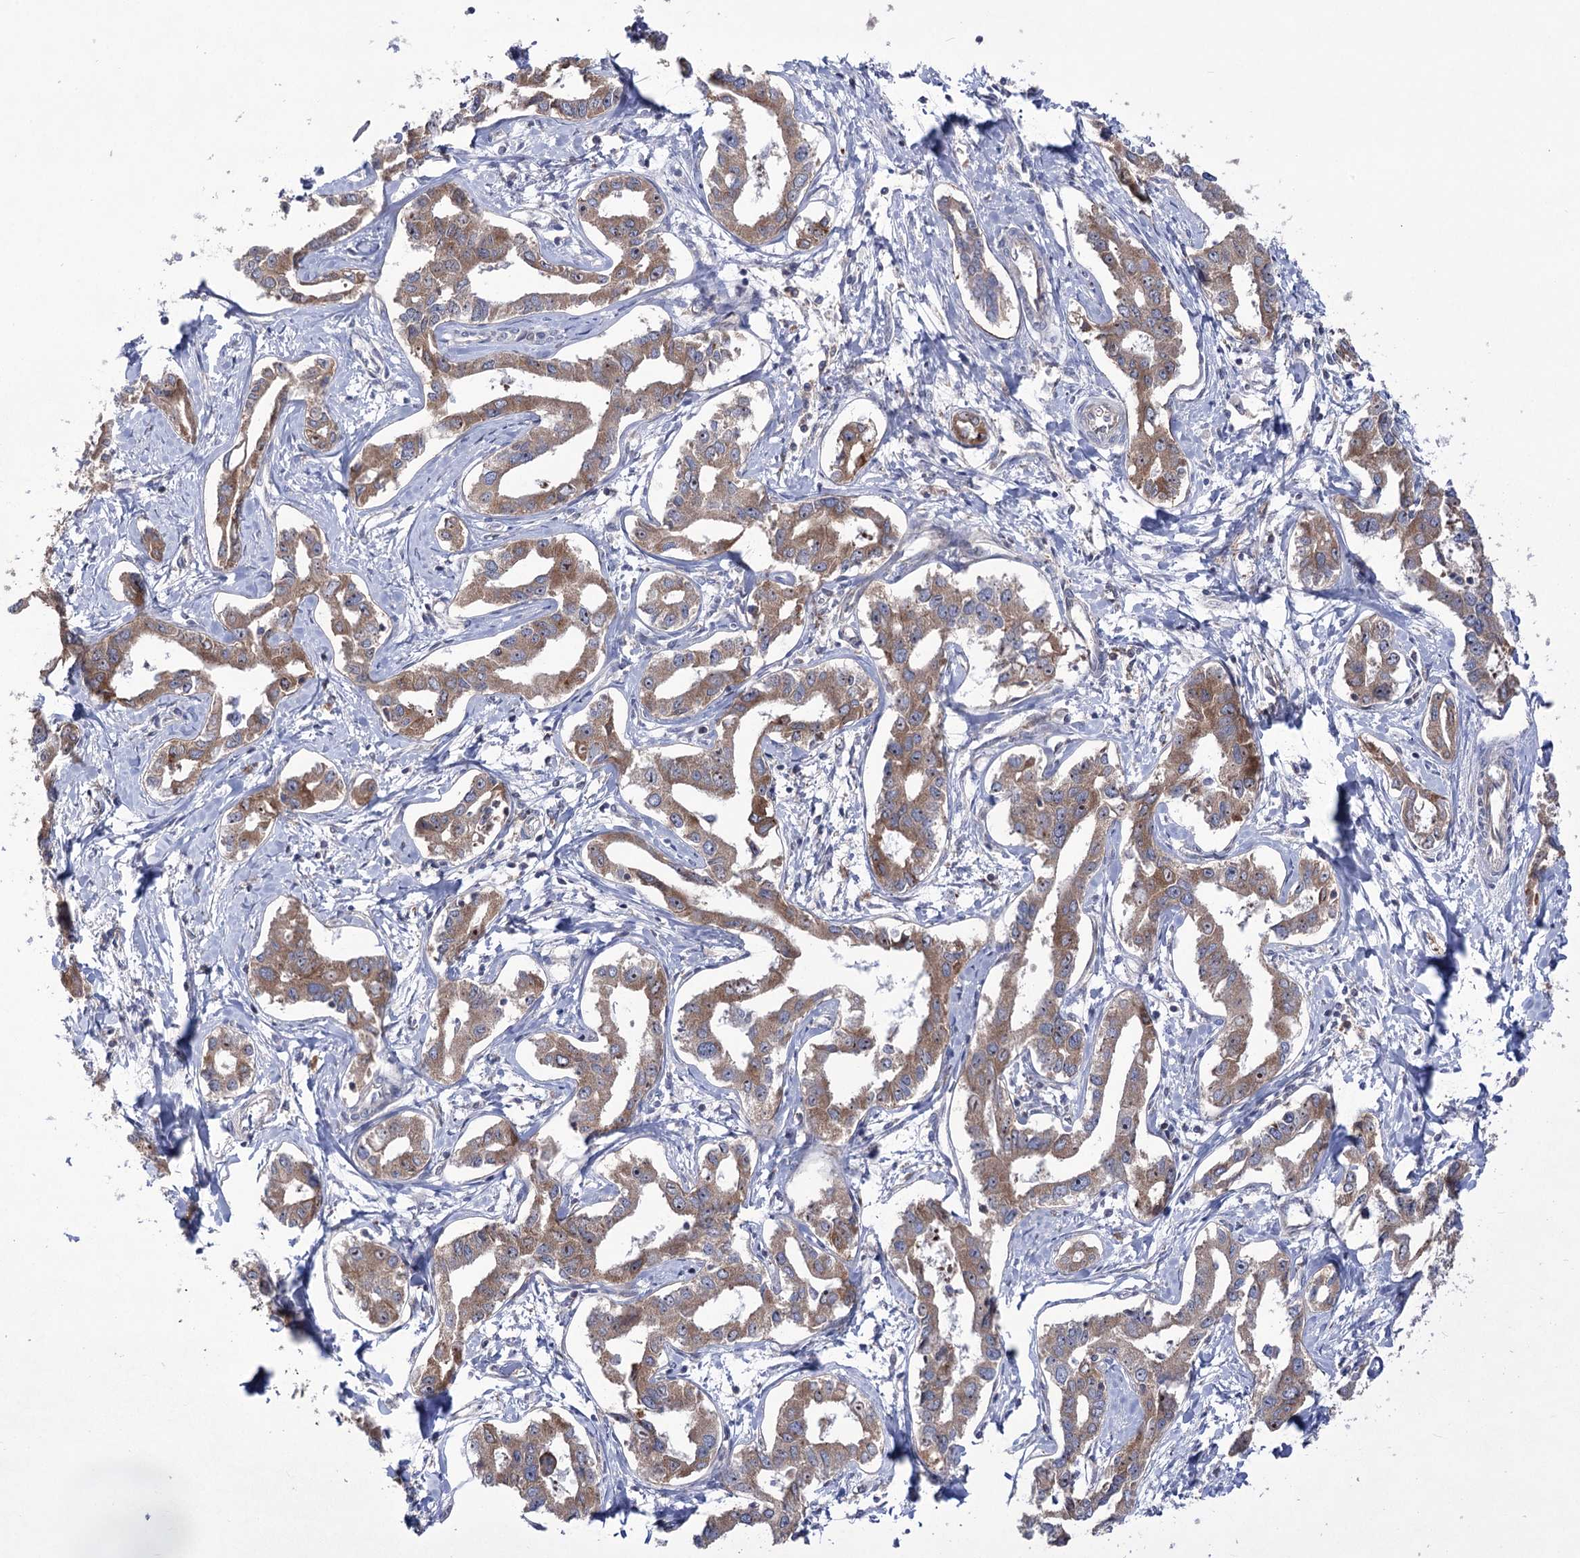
{"staining": {"intensity": "moderate", "quantity": ">75%", "location": "cytoplasmic/membranous"}, "tissue": "liver cancer", "cell_type": "Tumor cells", "image_type": "cancer", "snomed": [{"axis": "morphology", "description": "Cholangiocarcinoma"}, {"axis": "topography", "description": "Liver"}], "caption": "Immunohistochemistry micrograph of human cholangiocarcinoma (liver) stained for a protein (brown), which shows medium levels of moderate cytoplasmic/membranous expression in approximately >75% of tumor cells.", "gene": "ZNF622", "patient": {"sex": "male", "age": 59}}